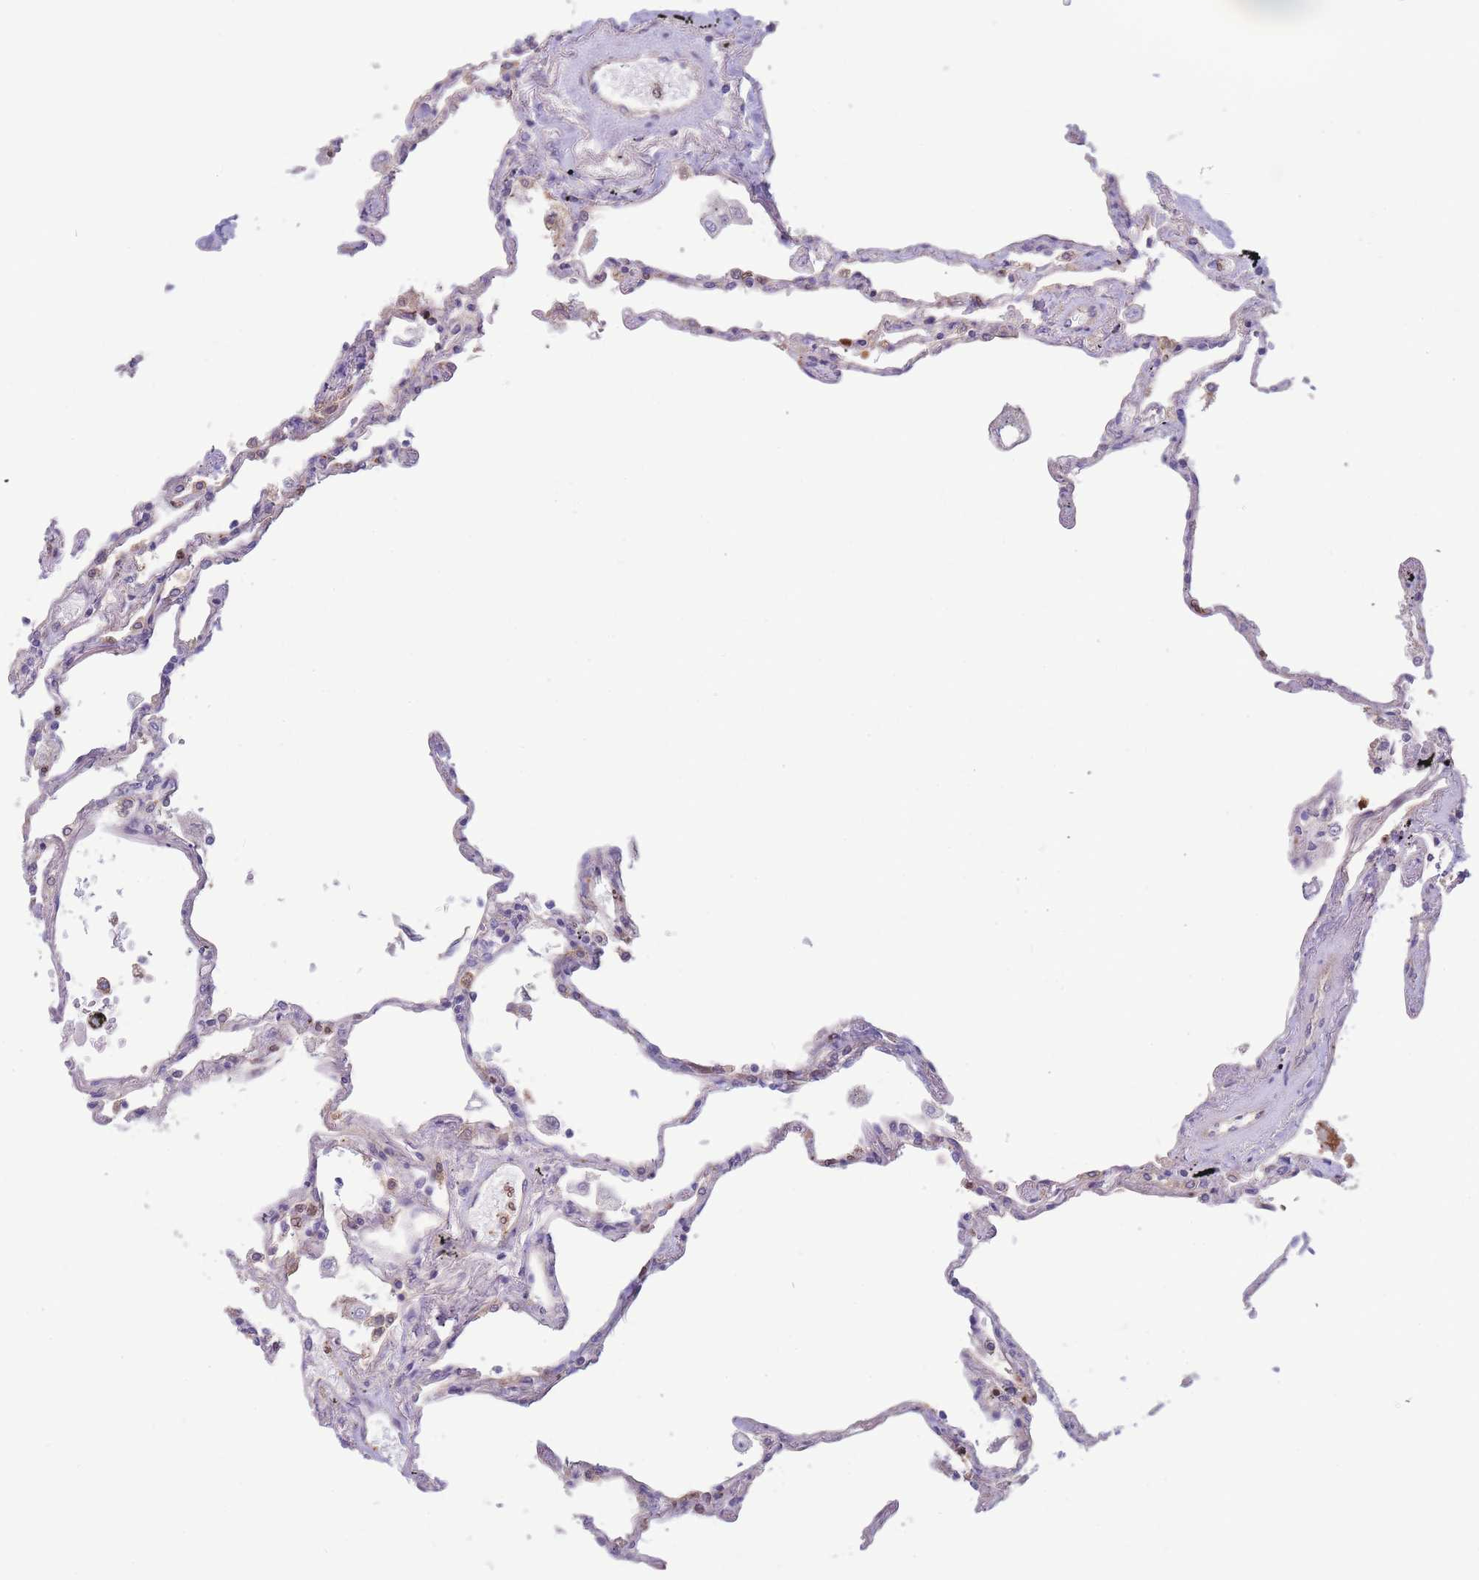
{"staining": {"intensity": "moderate", "quantity": "25%-75%", "location": "cytoplasmic/membranous"}, "tissue": "lung", "cell_type": "Alveolar cells", "image_type": "normal", "snomed": [{"axis": "morphology", "description": "Normal tissue, NOS"}, {"axis": "topography", "description": "Lung"}], "caption": "A brown stain shows moderate cytoplasmic/membranous expression of a protein in alveolar cells of unremarkable lung.", "gene": "STEAP3", "patient": {"sex": "female", "age": 67}}